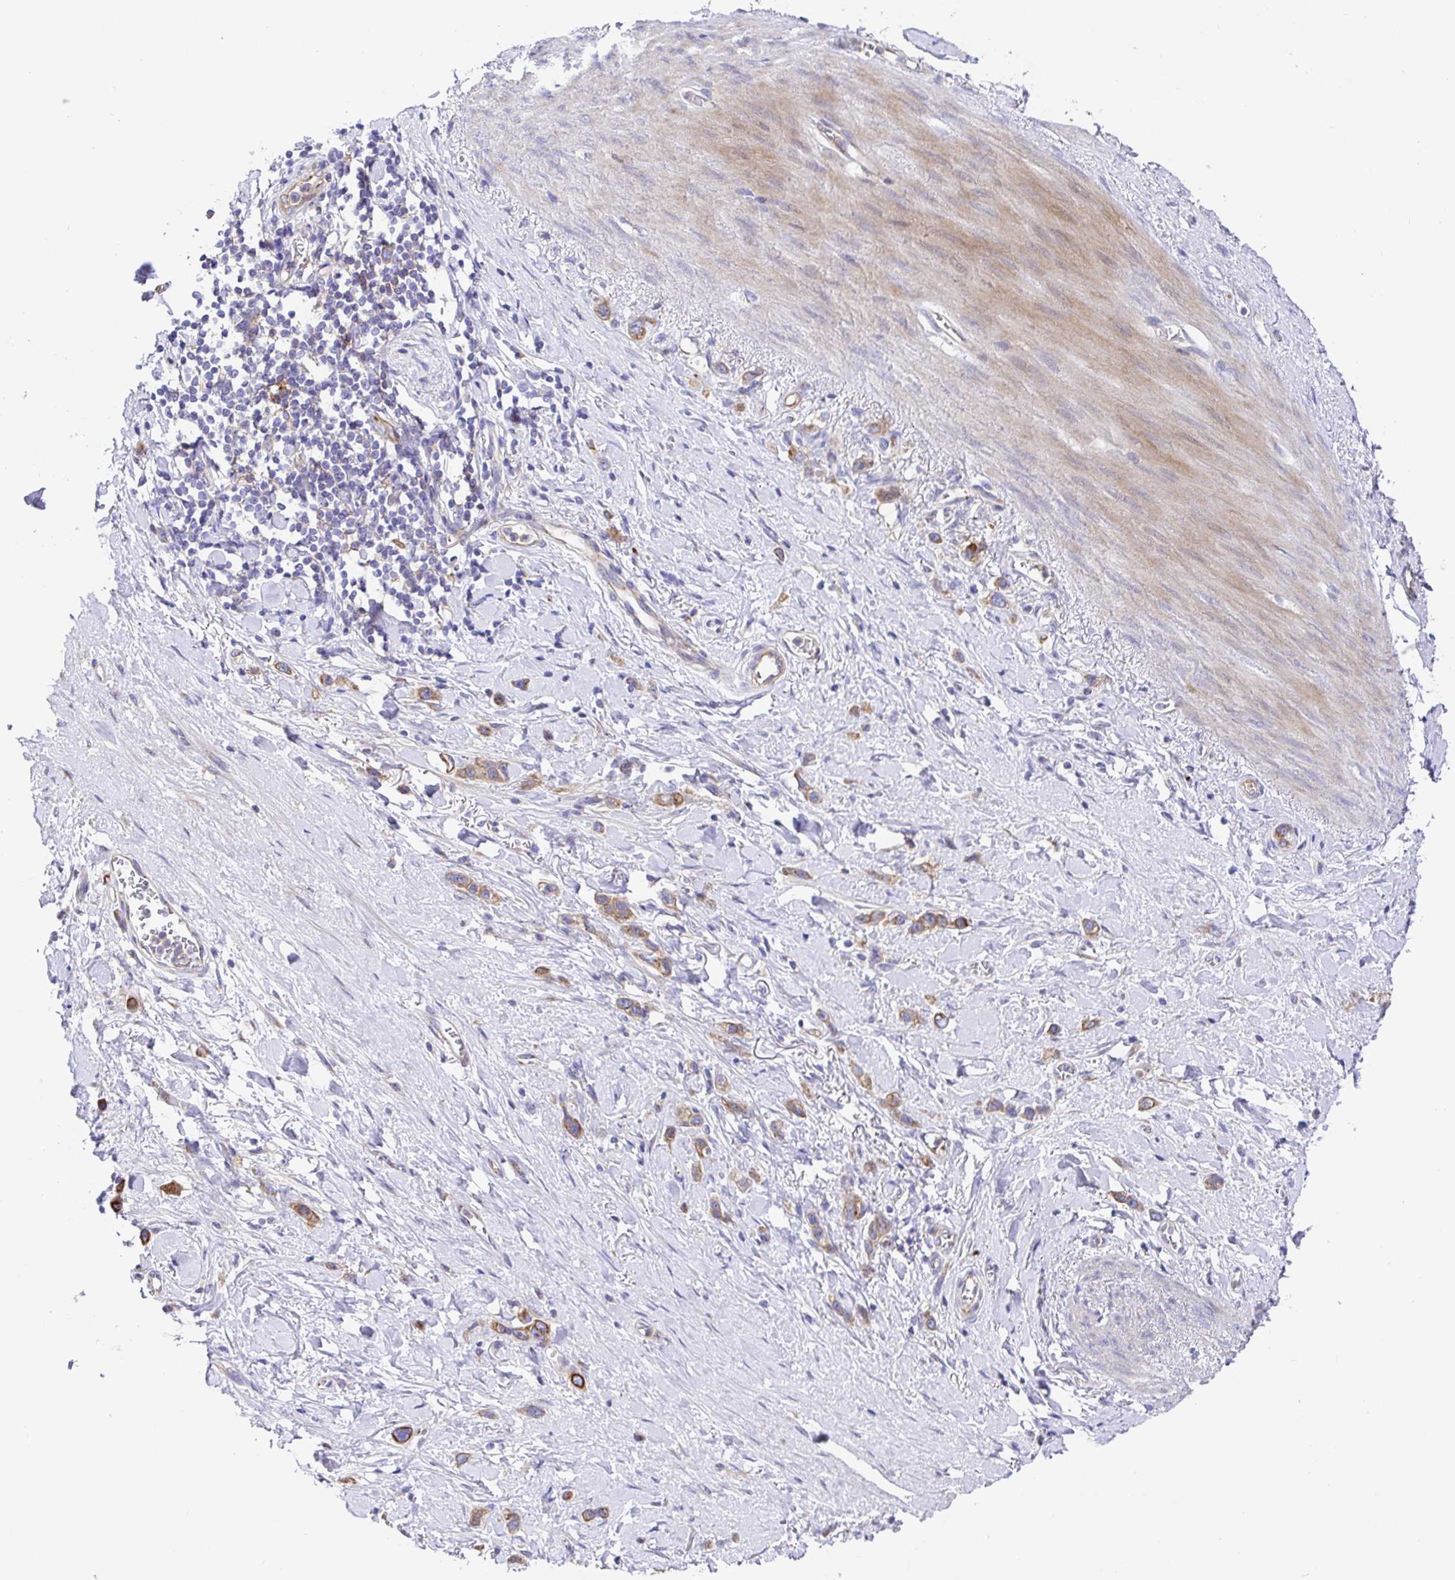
{"staining": {"intensity": "moderate", "quantity": ">75%", "location": "cytoplasmic/membranous"}, "tissue": "stomach cancer", "cell_type": "Tumor cells", "image_type": "cancer", "snomed": [{"axis": "morphology", "description": "Adenocarcinoma, NOS"}, {"axis": "topography", "description": "Stomach"}], "caption": "The immunohistochemical stain shows moderate cytoplasmic/membranous staining in tumor cells of stomach cancer (adenocarcinoma) tissue. The protein of interest is shown in brown color, while the nuclei are stained blue.", "gene": "GOLGA1", "patient": {"sex": "female", "age": 65}}